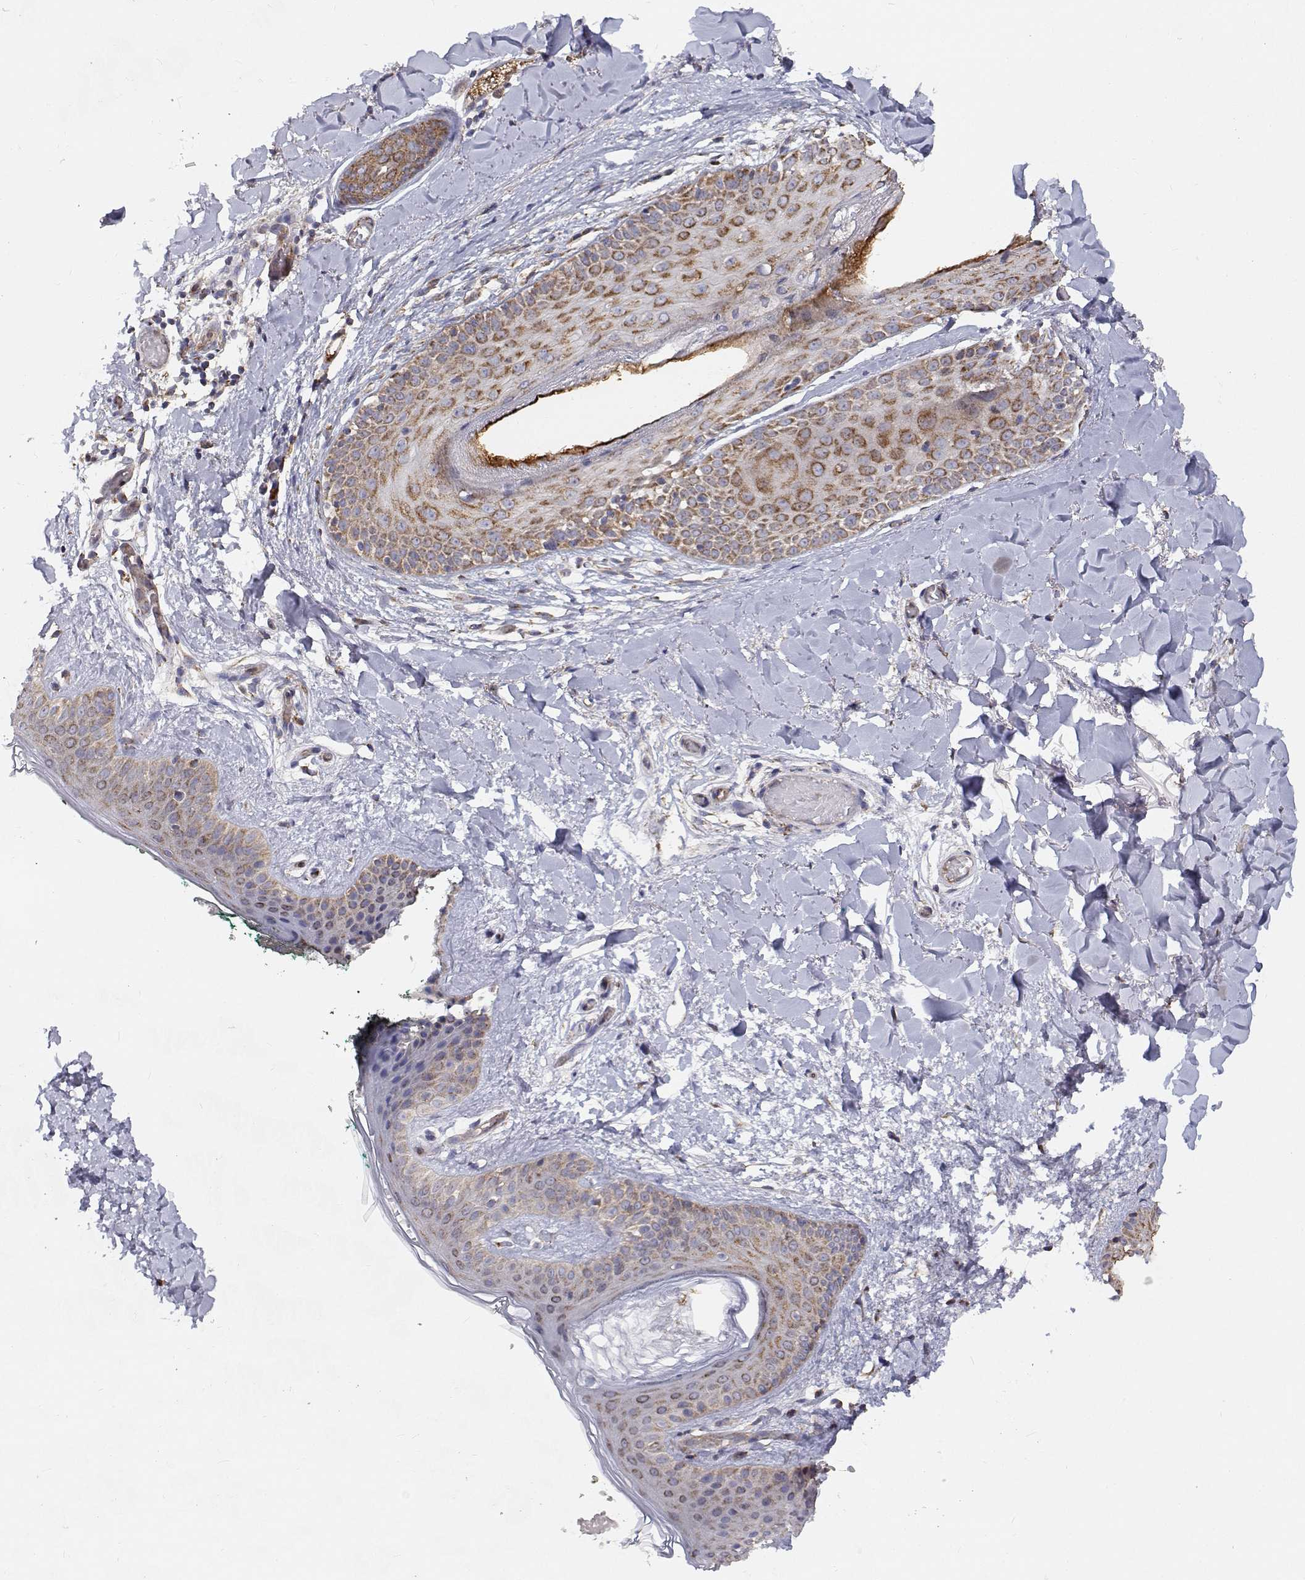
{"staining": {"intensity": "negative", "quantity": "none", "location": "none"}, "tissue": "skin", "cell_type": "Fibroblasts", "image_type": "normal", "snomed": [{"axis": "morphology", "description": "Normal tissue, NOS"}, {"axis": "topography", "description": "Skin"}], "caption": "Fibroblasts are negative for brown protein staining in benign skin. (Stains: DAB IHC with hematoxylin counter stain, Microscopy: brightfield microscopy at high magnification).", "gene": "SPICE1", "patient": {"sex": "female", "age": 34}}